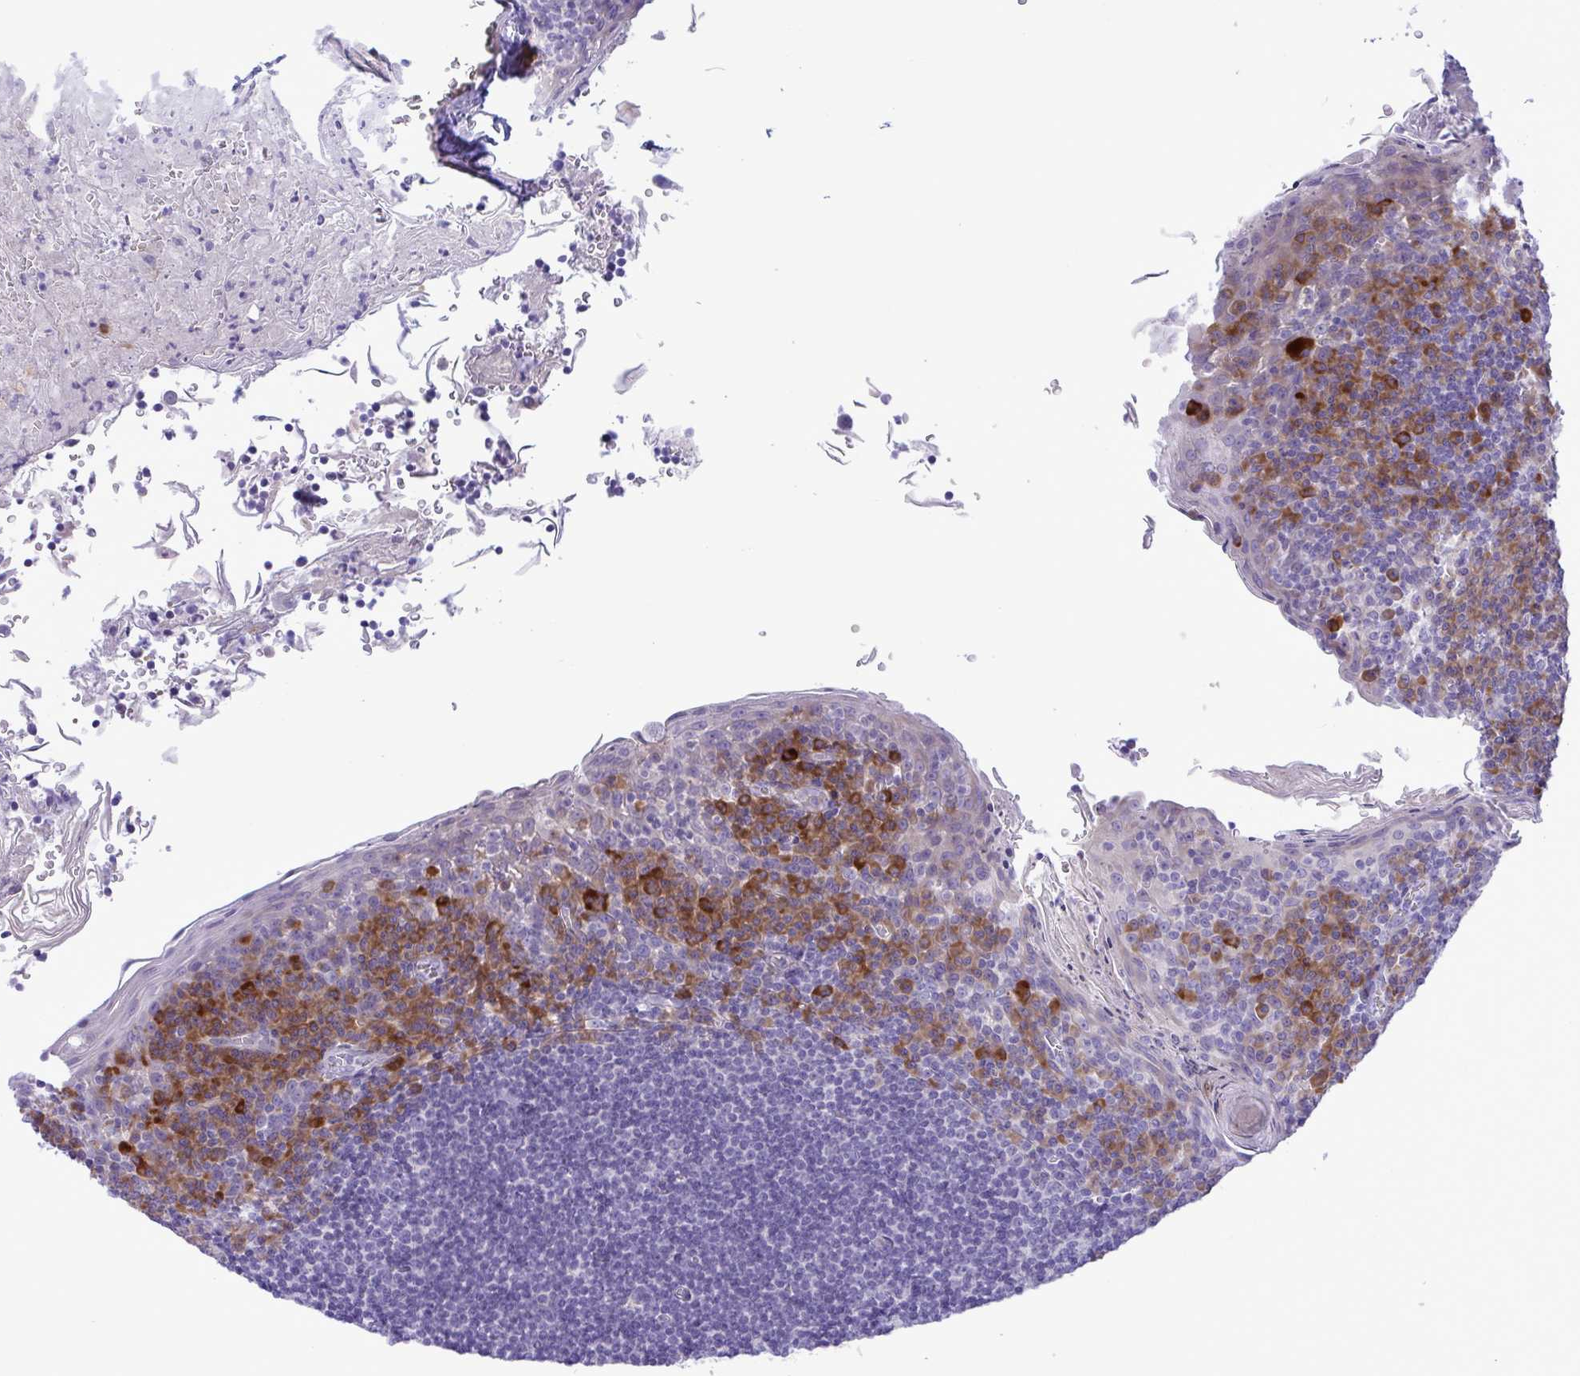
{"staining": {"intensity": "weak", "quantity": "<25%", "location": "cytoplasmic/membranous"}, "tissue": "tonsil", "cell_type": "Germinal center cells", "image_type": "normal", "snomed": [{"axis": "morphology", "description": "Normal tissue, NOS"}, {"axis": "topography", "description": "Tonsil"}], "caption": "DAB (3,3'-diaminobenzidine) immunohistochemical staining of normal human tonsil exhibits no significant staining in germinal center cells.", "gene": "FAM86B1", "patient": {"sex": "male", "age": 27}}